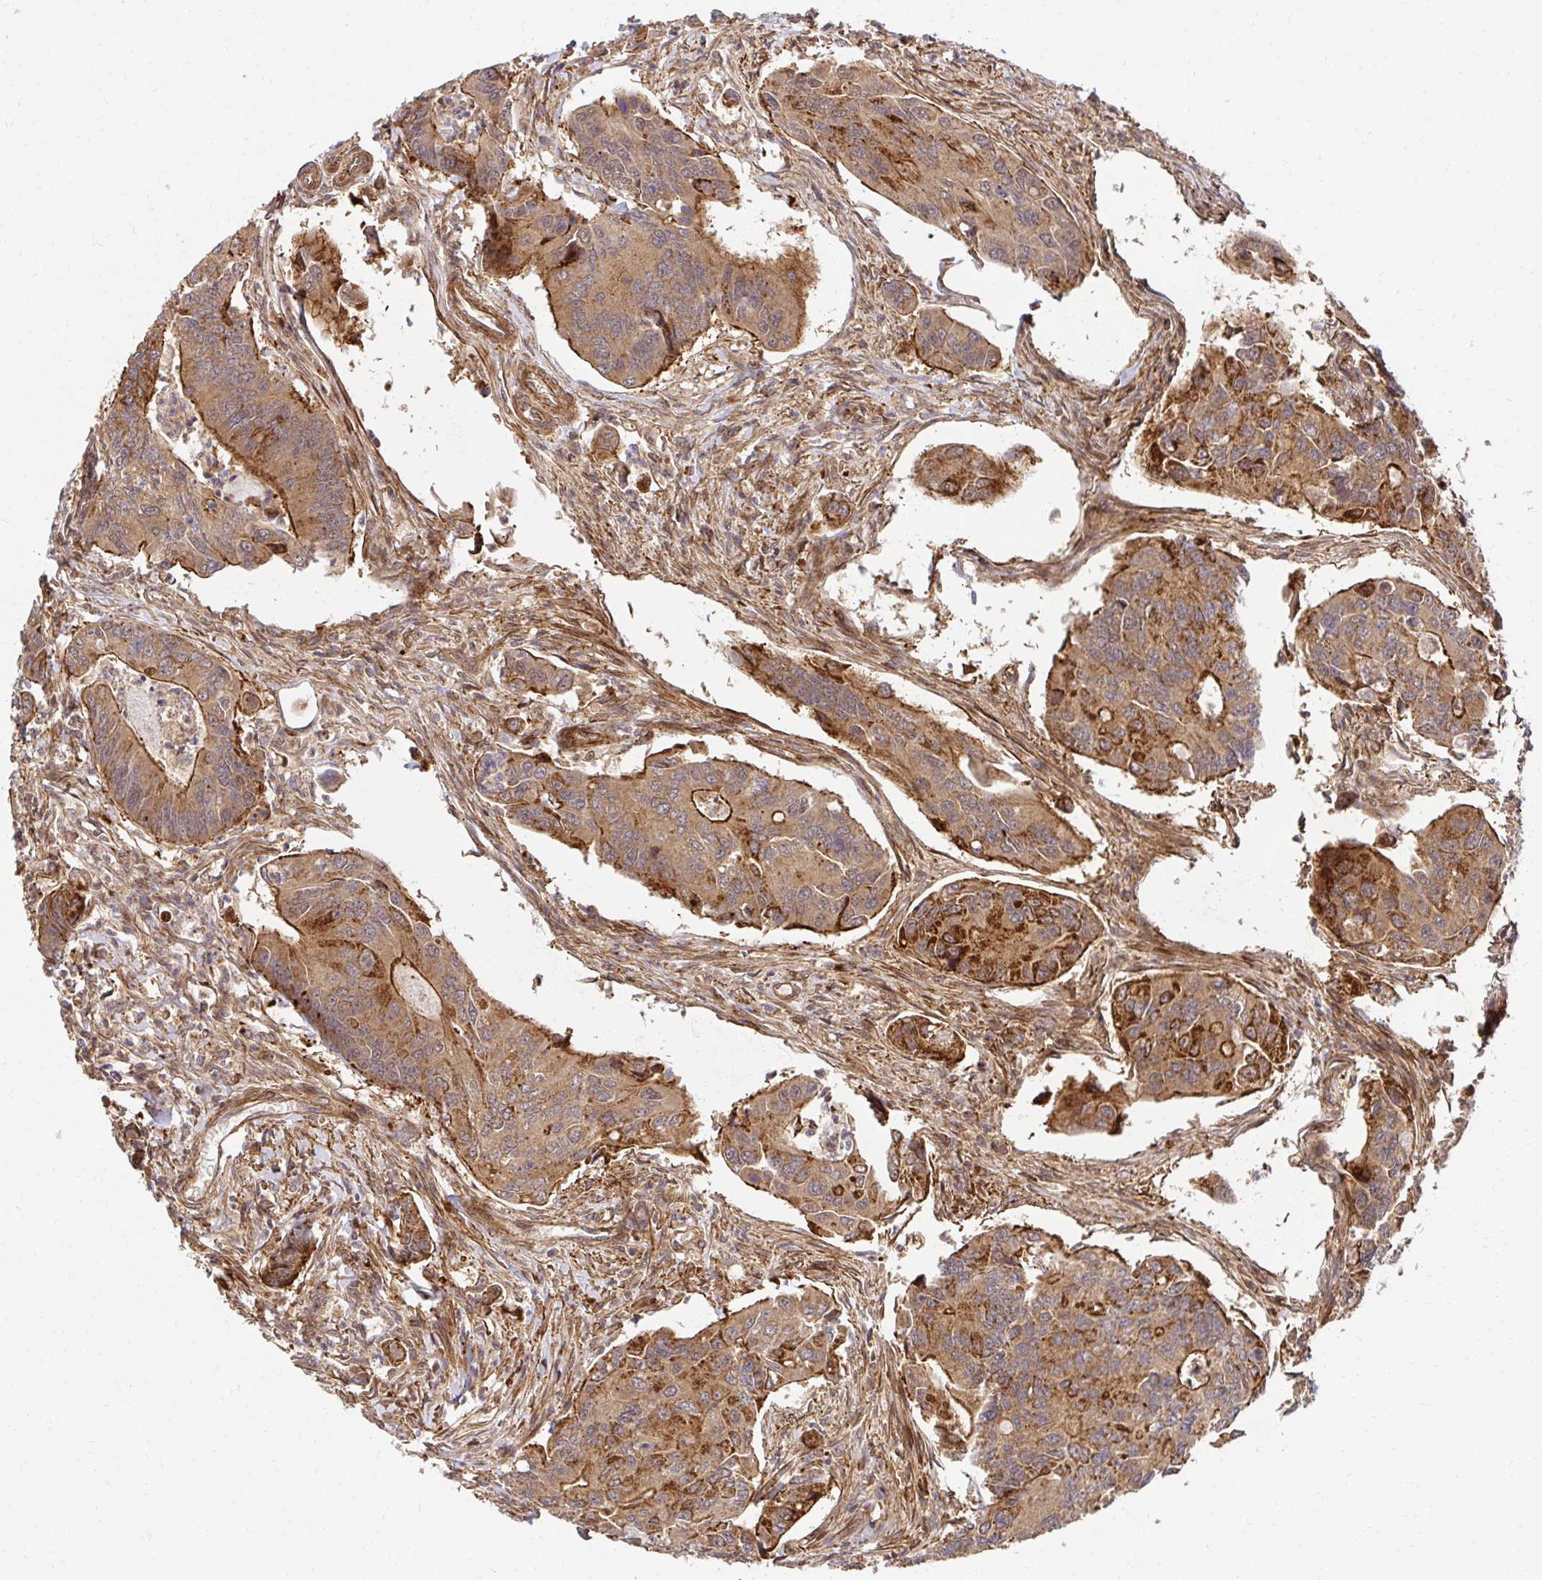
{"staining": {"intensity": "moderate", "quantity": "25%-75%", "location": "cytoplasmic/membranous"}, "tissue": "colorectal cancer", "cell_type": "Tumor cells", "image_type": "cancer", "snomed": [{"axis": "morphology", "description": "Adenocarcinoma, NOS"}, {"axis": "topography", "description": "Colon"}], "caption": "Protein positivity by immunohistochemistry (IHC) displays moderate cytoplasmic/membranous staining in approximately 25%-75% of tumor cells in colorectal cancer.", "gene": "PSMA4", "patient": {"sex": "female", "age": 67}}